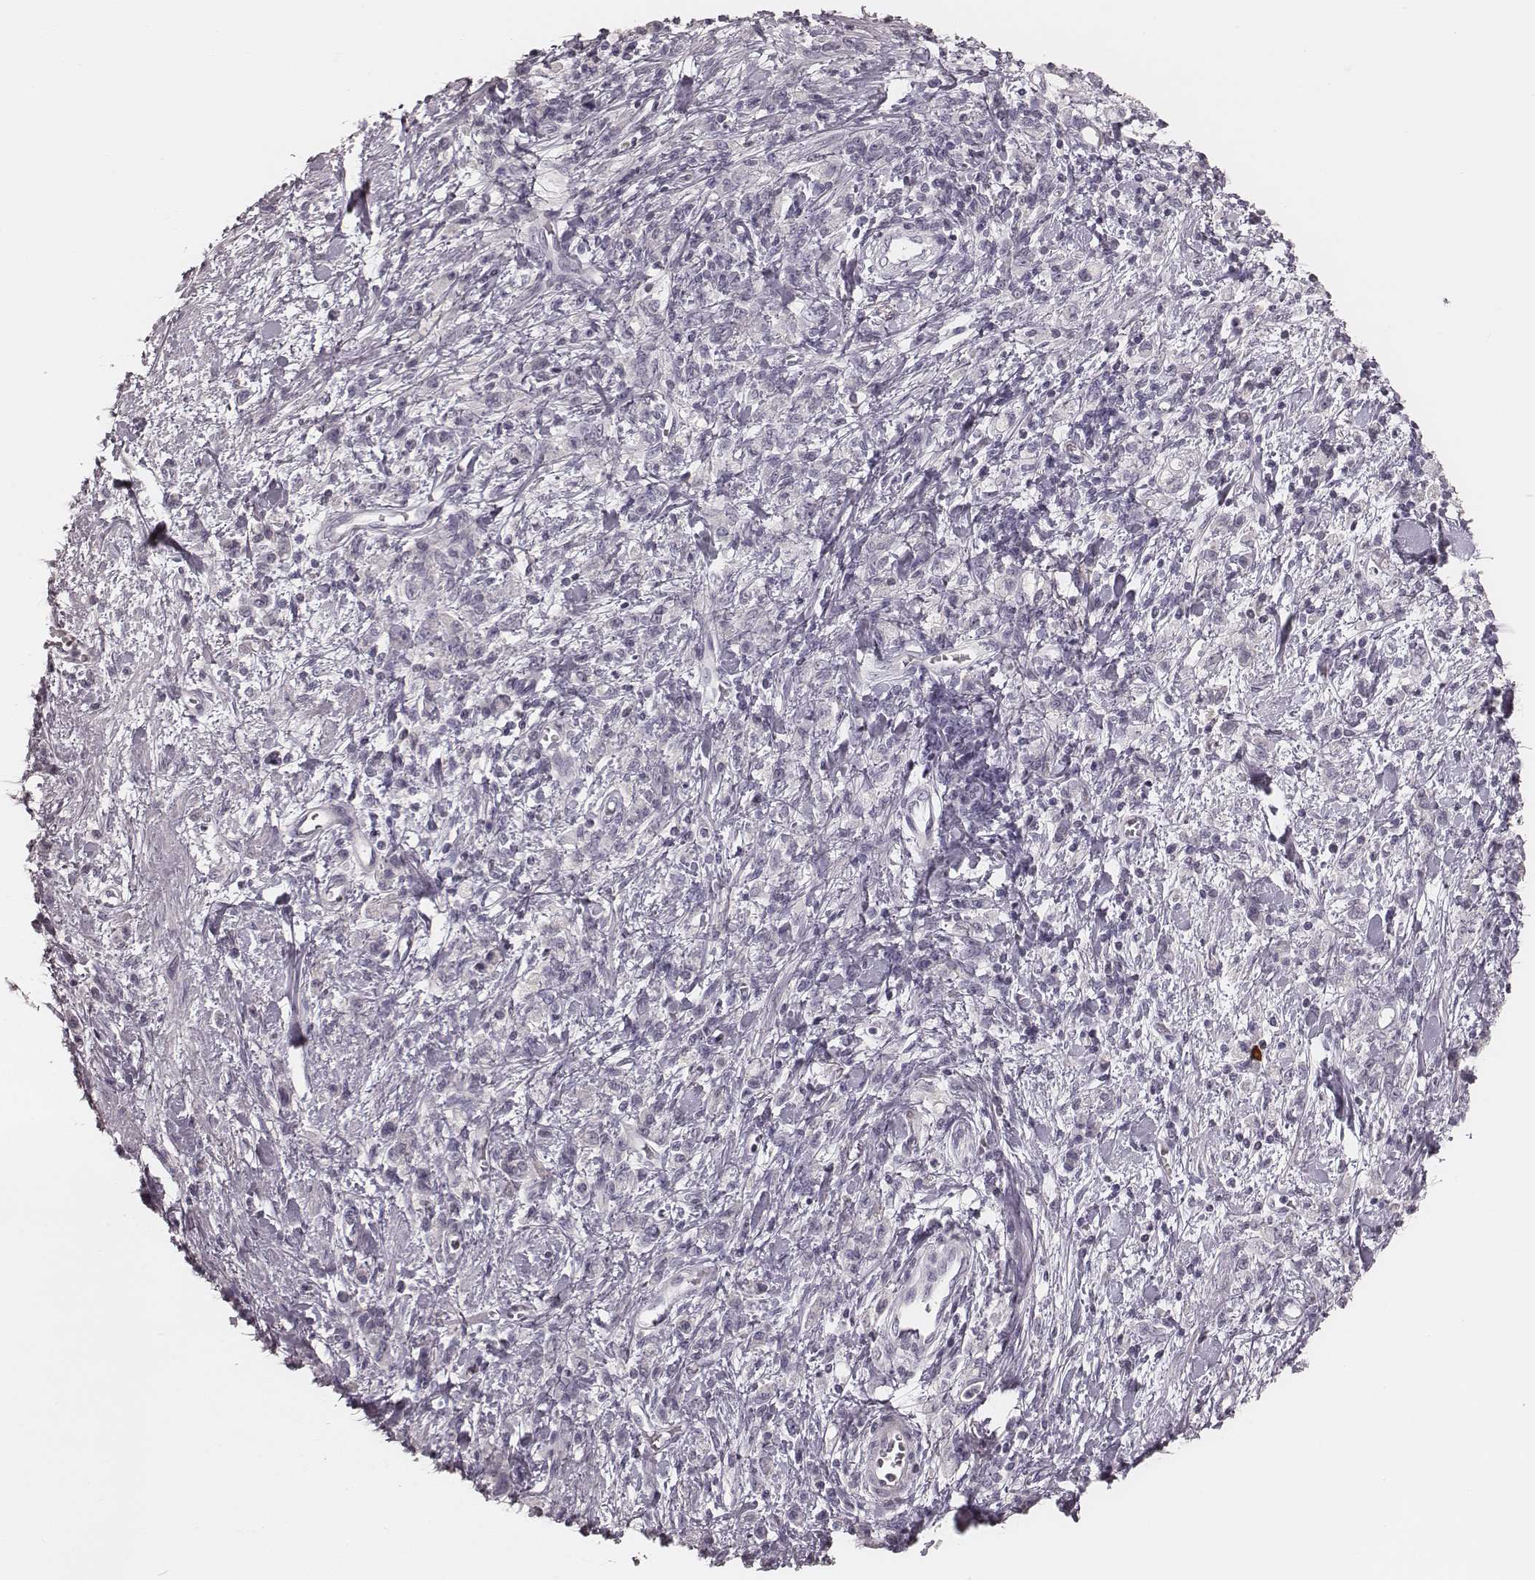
{"staining": {"intensity": "negative", "quantity": "none", "location": "none"}, "tissue": "stomach cancer", "cell_type": "Tumor cells", "image_type": "cancer", "snomed": [{"axis": "morphology", "description": "Adenocarcinoma, NOS"}, {"axis": "topography", "description": "Stomach"}], "caption": "High power microscopy image of an immunohistochemistry (IHC) photomicrograph of stomach adenocarcinoma, revealing no significant expression in tumor cells.", "gene": "S100Z", "patient": {"sex": "male", "age": 77}}